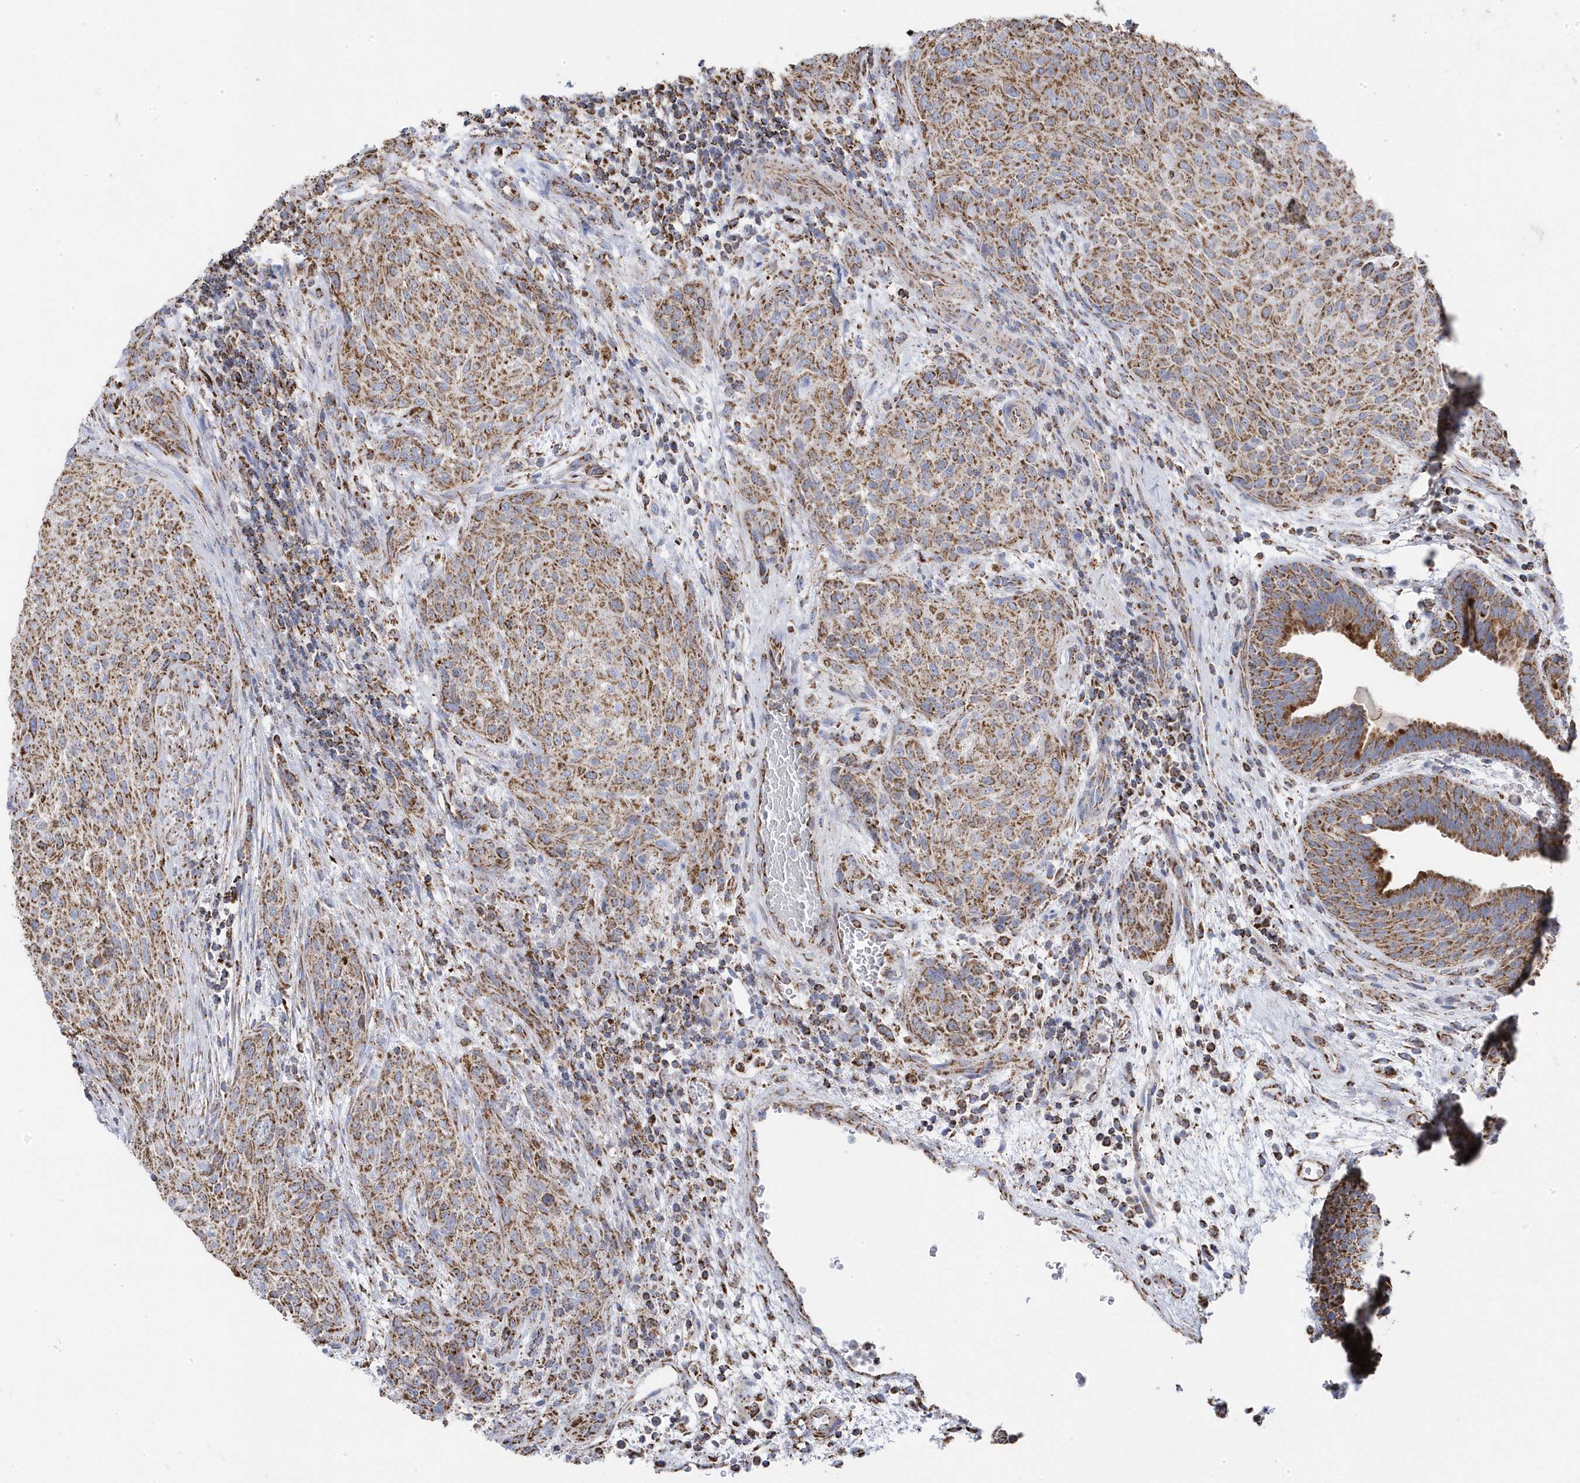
{"staining": {"intensity": "moderate", "quantity": ">75%", "location": "cytoplasmic/membranous"}, "tissue": "urothelial cancer", "cell_type": "Tumor cells", "image_type": "cancer", "snomed": [{"axis": "morphology", "description": "Urothelial carcinoma, High grade"}, {"axis": "topography", "description": "Urinary bladder"}], "caption": "Moderate cytoplasmic/membranous protein staining is identified in approximately >75% of tumor cells in high-grade urothelial carcinoma. (IHC, brightfield microscopy, high magnification).", "gene": "GTPBP8", "patient": {"sex": "male", "age": 35}}